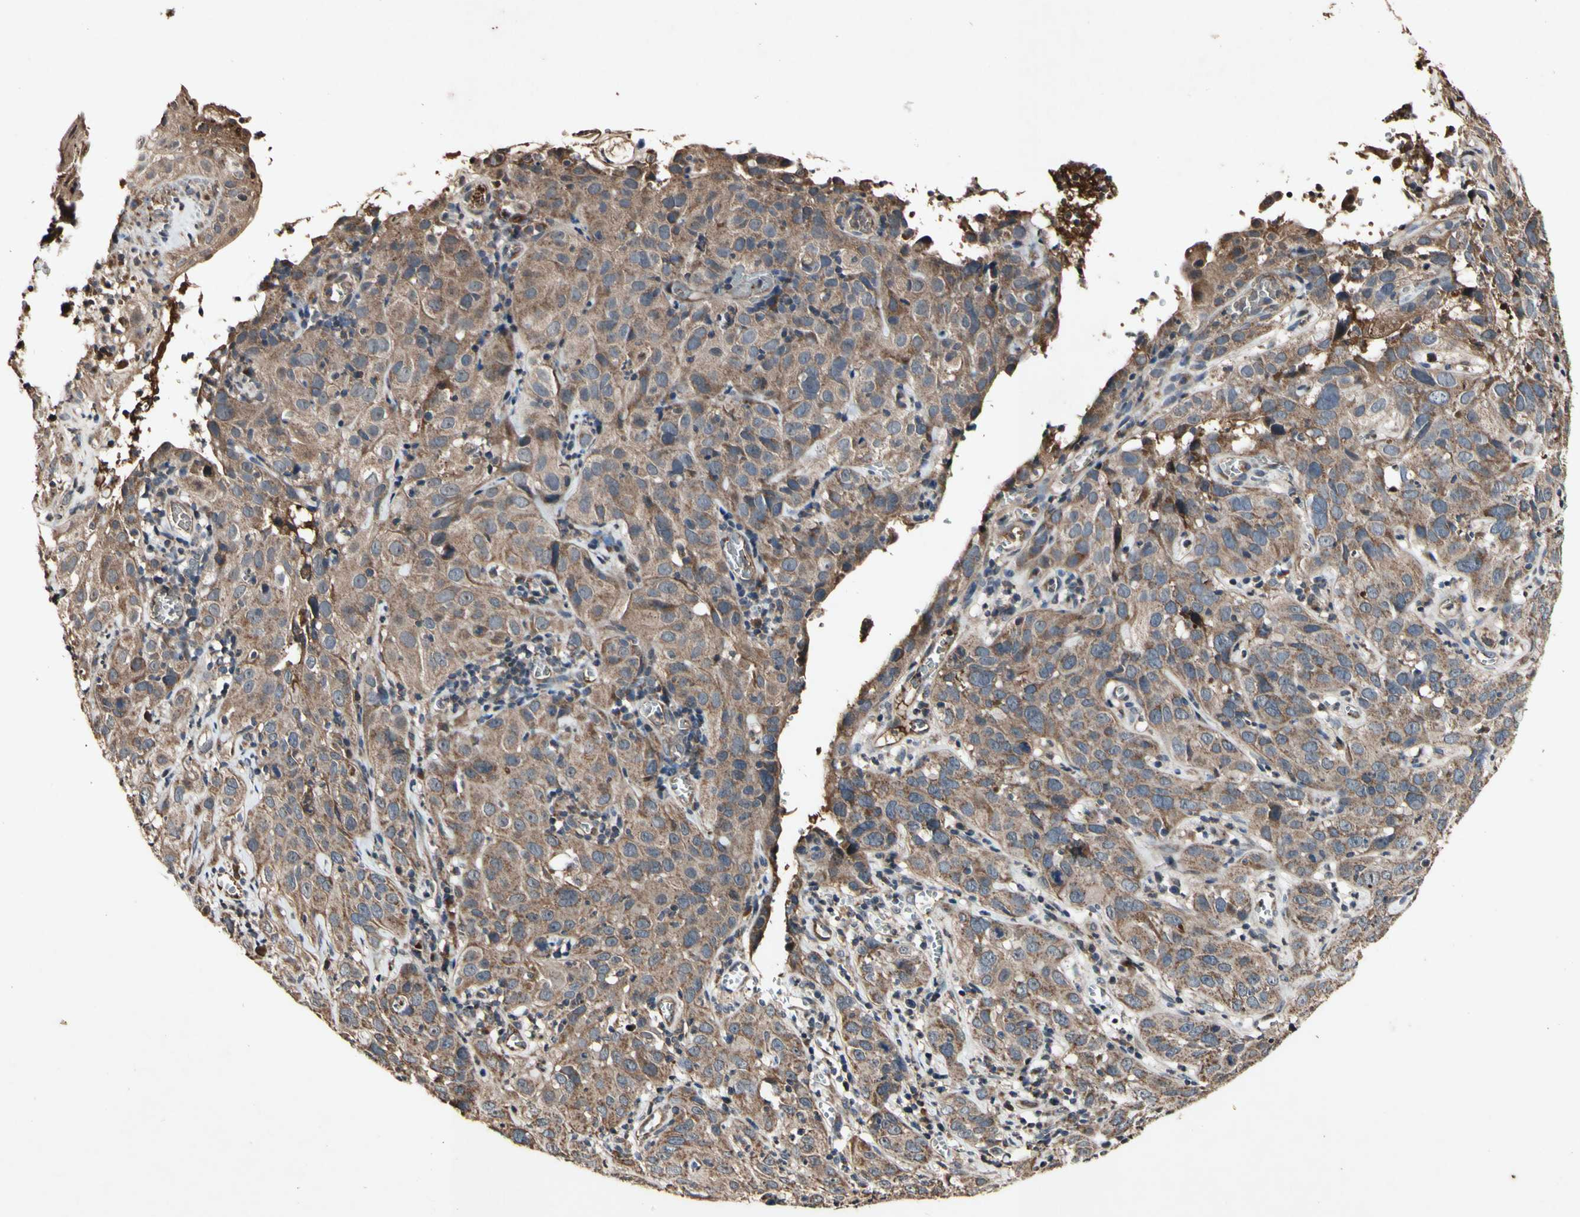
{"staining": {"intensity": "moderate", "quantity": ">75%", "location": "cytoplasmic/membranous"}, "tissue": "cervical cancer", "cell_type": "Tumor cells", "image_type": "cancer", "snomed": [{"axis": "morphology", "description": "Squamous cell carcinoma, NOS"}, {"axis": "topography", "description": "Cervix"}], "caption": "IHC (DAB) staining of human cervical cancer (squamous cell carcinoma) reveals moderate cytoplasmic/membranous protein expression in approximately >75% of tumor cells.", "gene": "PLAT", "patient": {"sex": "female", "age": 32}}